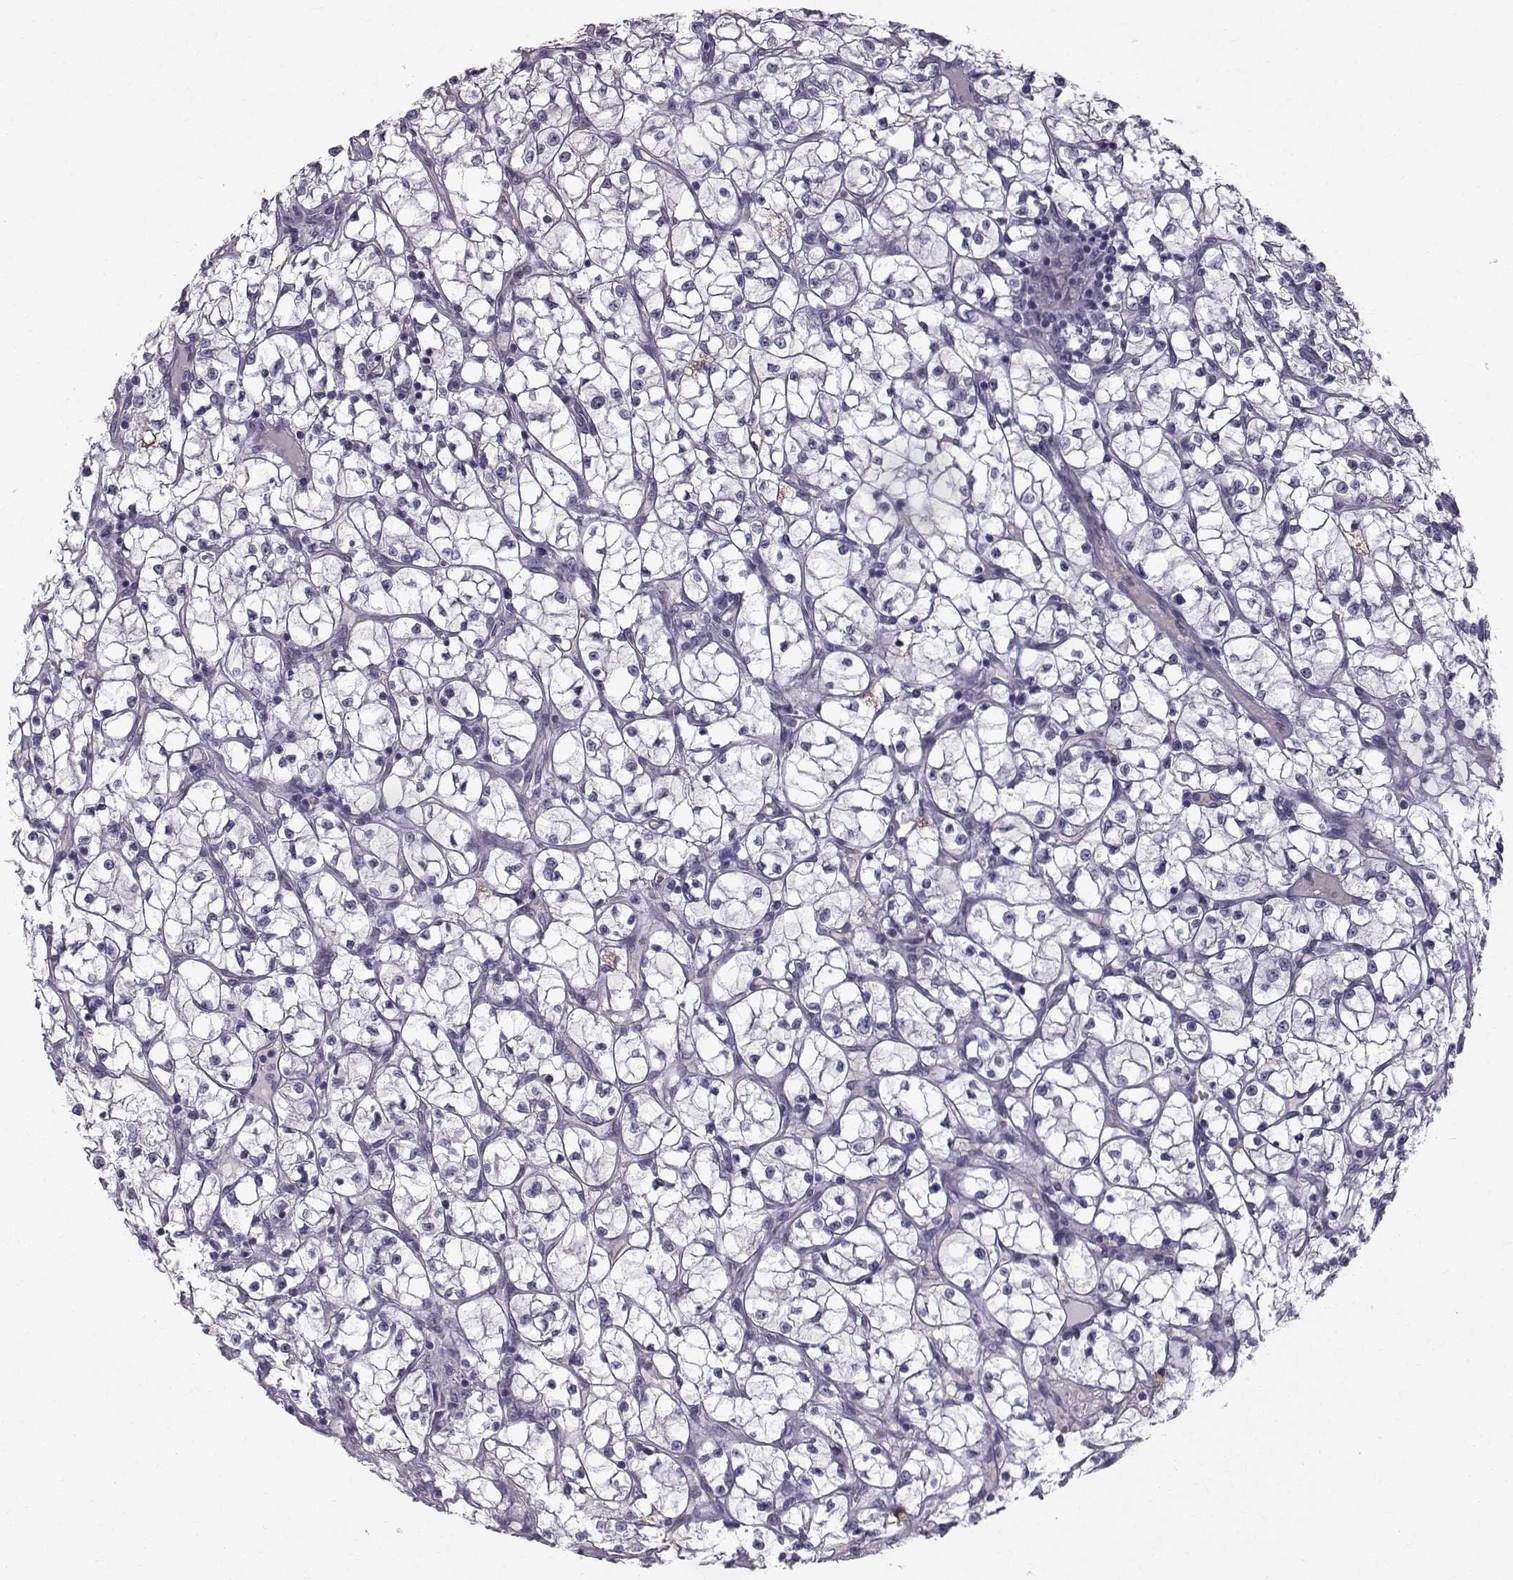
{"staining": {"intensity": "weak", "quantity": "<25%", "location": "cytoplasmic/membranous"}, "tissue": "renal cancer", "cell_type": "Tumor cells", "image_type": "cancer", "snomed": [{"axis": "morphology", "description": "Adenocarcinoma, NOS"}, {"axis": "topography", "description": "Kidney"}], "caption": "High power microscopy histopathology image of an immunohistochemistry image of renal adenocarcinoma, revealing no significant staining in tumor cells.", "gene": "QPCT", "patient": {"sex": "female", "age": 64}}